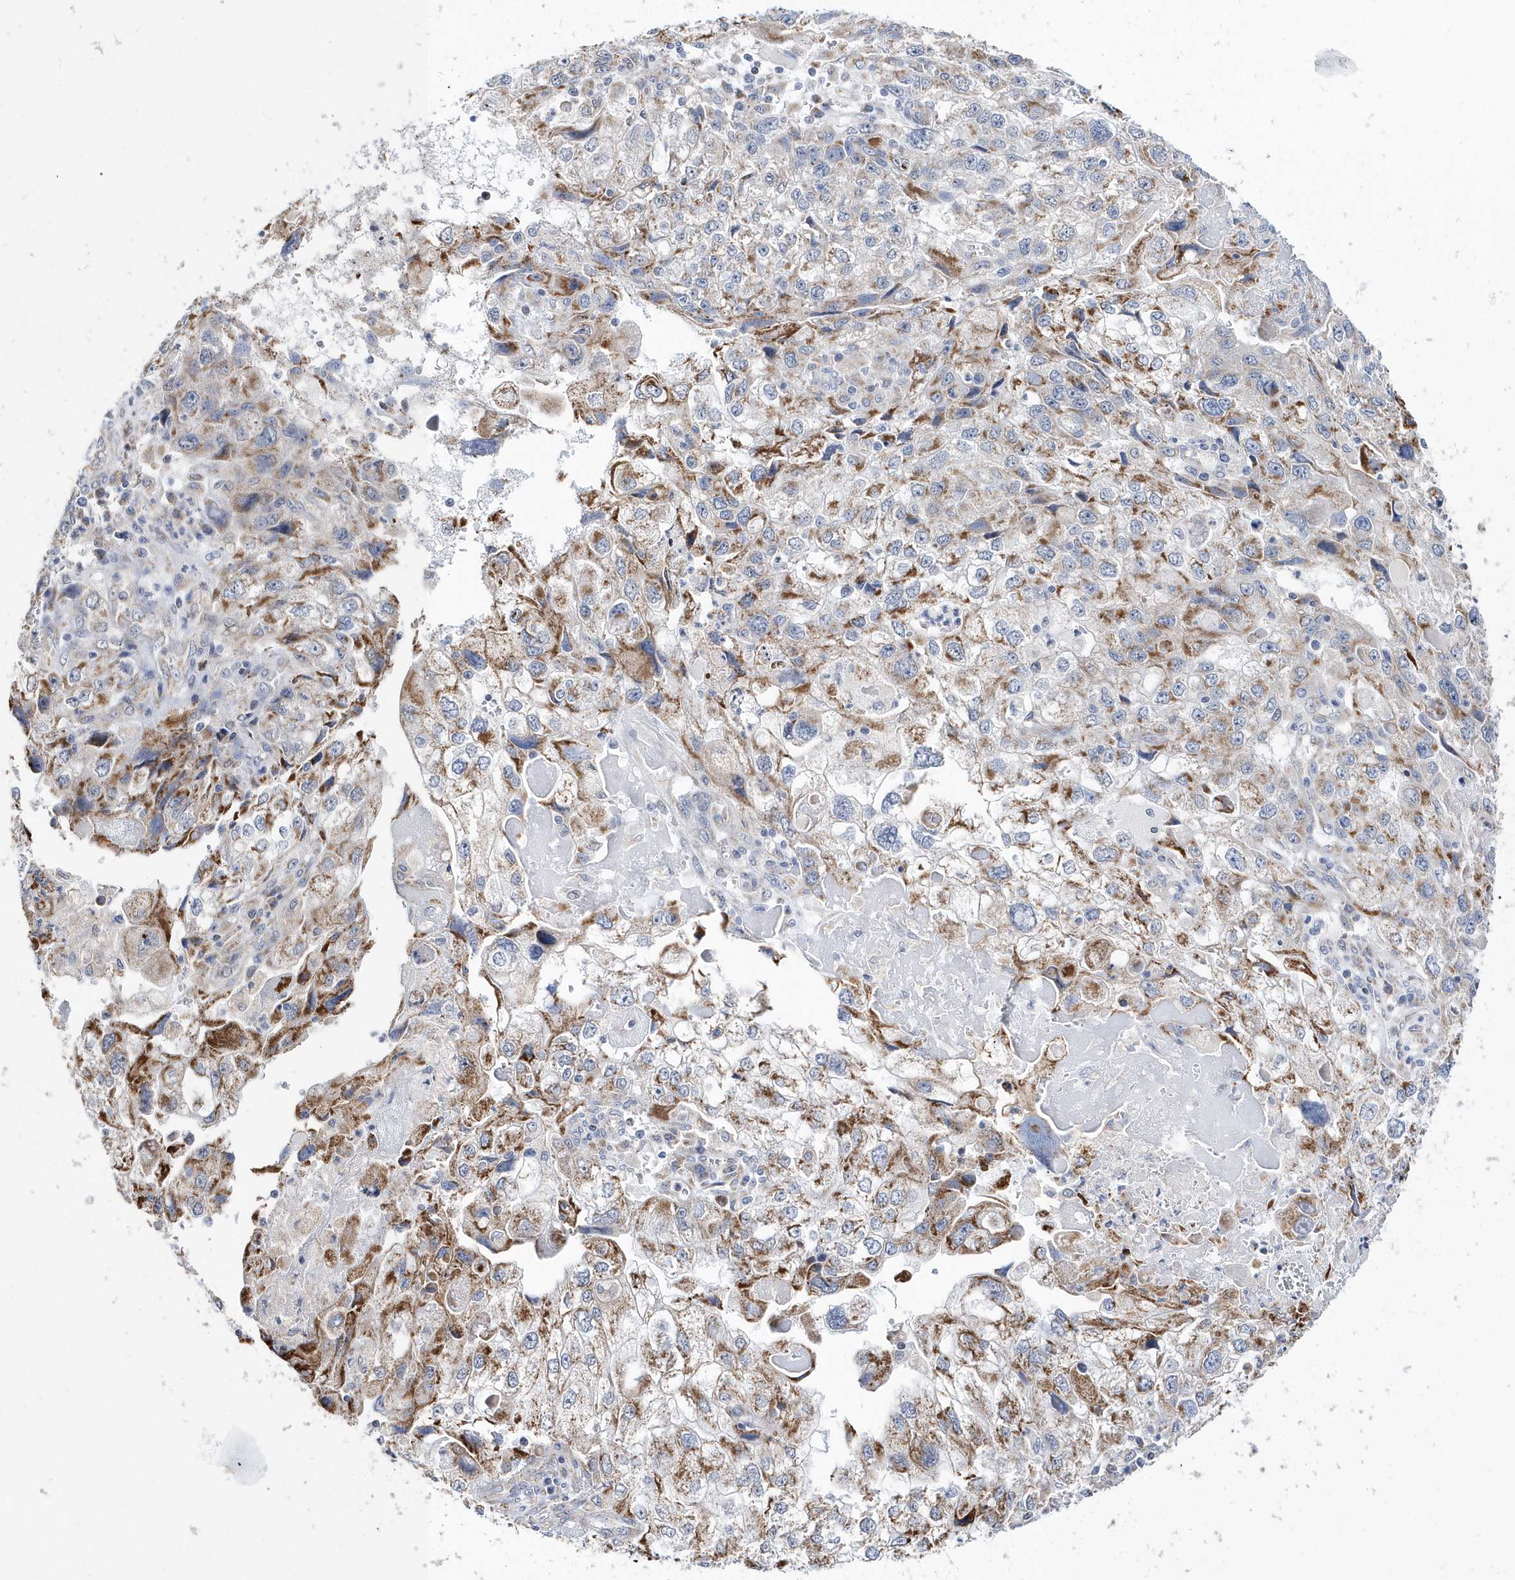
{"staining": {"intensity": "moderate", "quantity": "25%-75%", "location": "cytoplasmic/membranous"}, "tissue": "endometrial cancer", "cell_type": "Tumor cells", "image_type": "cancer", "snomed": [{"axis": "morphology", "description": "Adenocarcinoma, NOS"}, {"axis": "topography", "description": "Endometrium"}], "caption": "Adenocarcinoma (endometrial) stained with immunohistochemistry displays moderate cytoplasmic/membranous expression in about 25%-75% of tumor cells.", "gene": "SPATA5", "patient": {"sex": "female", "age": 49}}